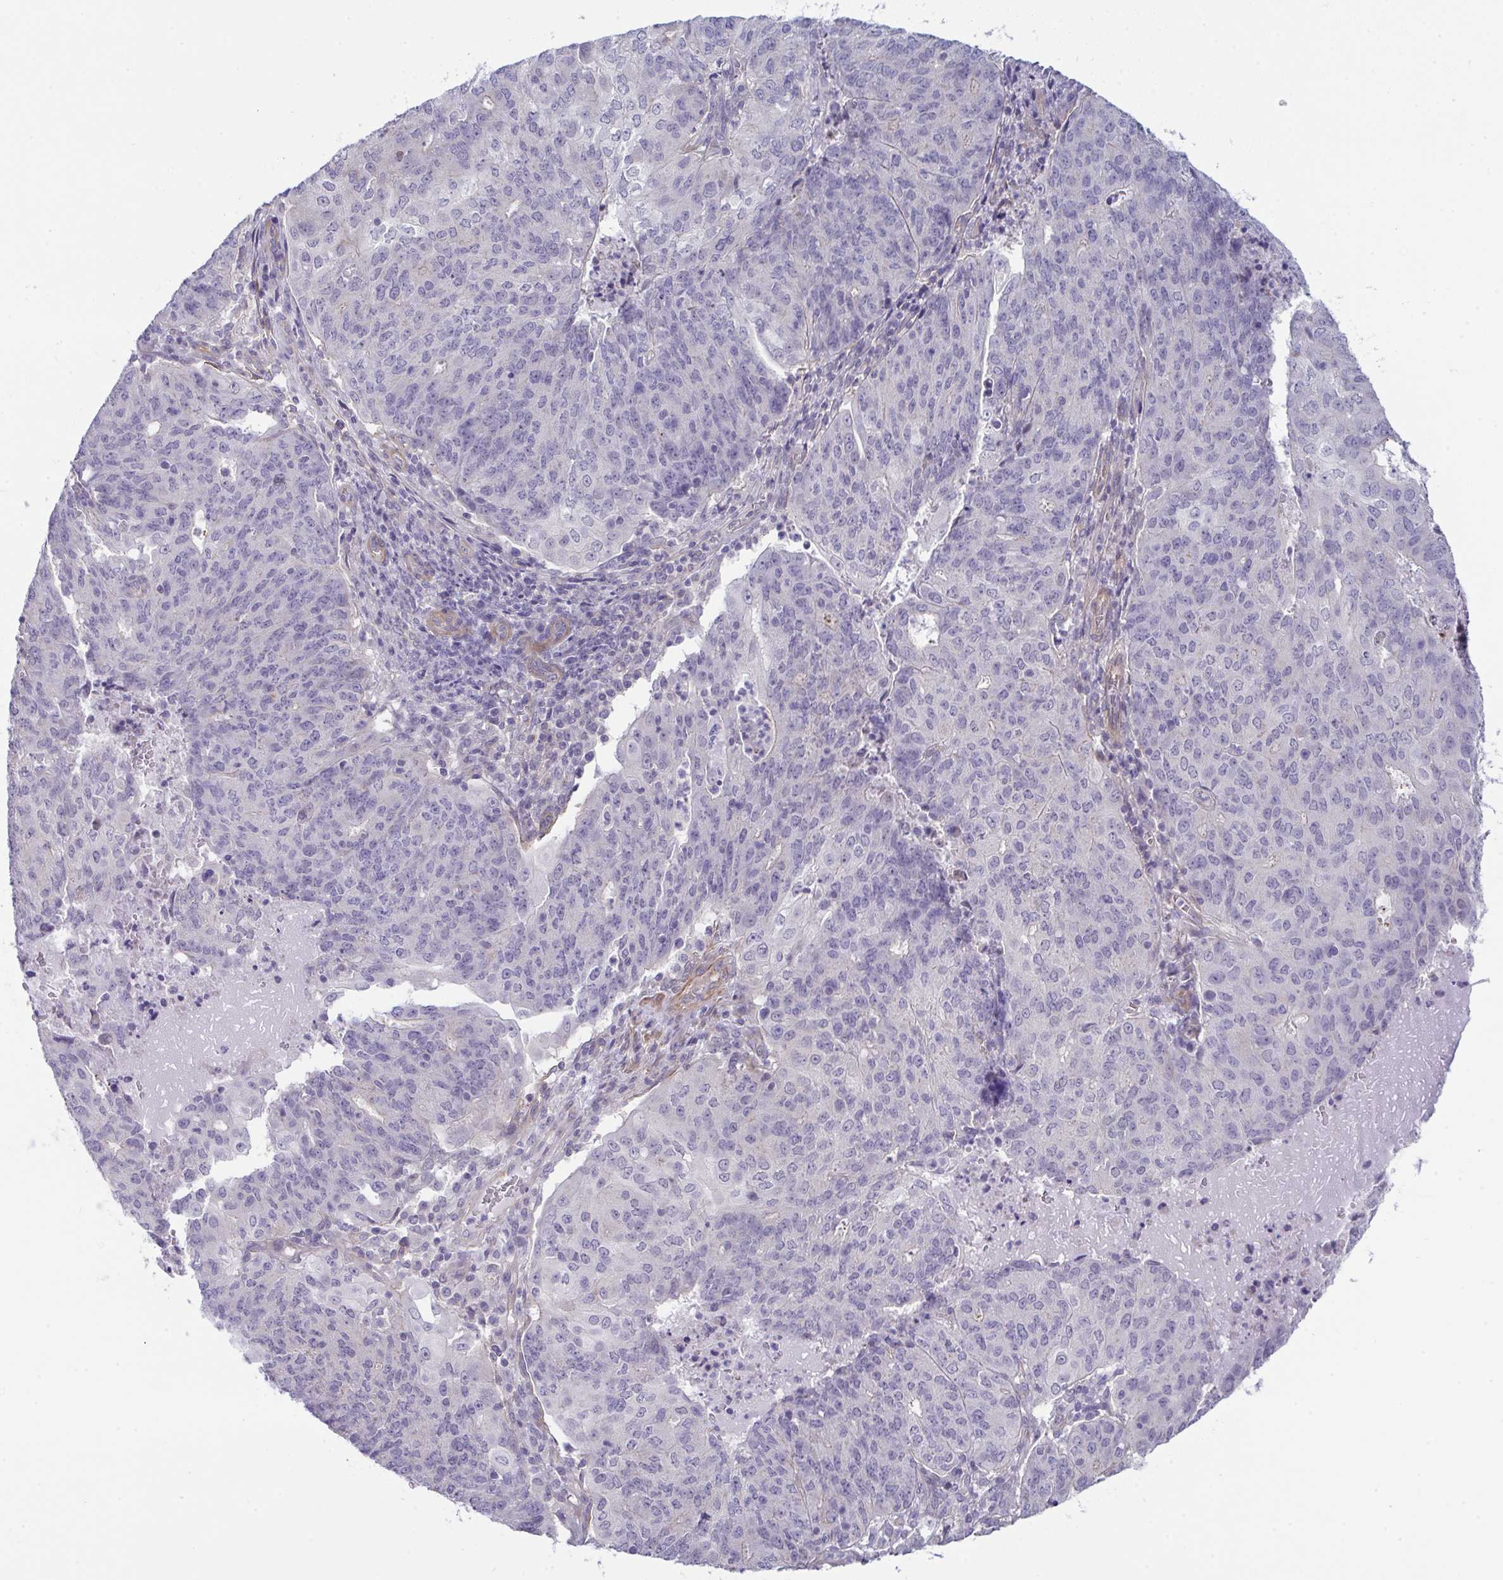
{"staining": {"intensity": "negative", "quantity": "none", "location": "none"}, "tissue": "endometrial cancer", "cell_type": "Tumor cells", "image_type": "cancer", "snomed": [{"axis": "morphology", "description": "Adenocarcinoma, NOS"}, {"axis": "topography", "description": "Endometrium"}], "caption": "Tumor cells are negative for protein expression in human endometrial cancer.", "gene": "MYL12A", "patient": {"sex": "female", "age": 82}}